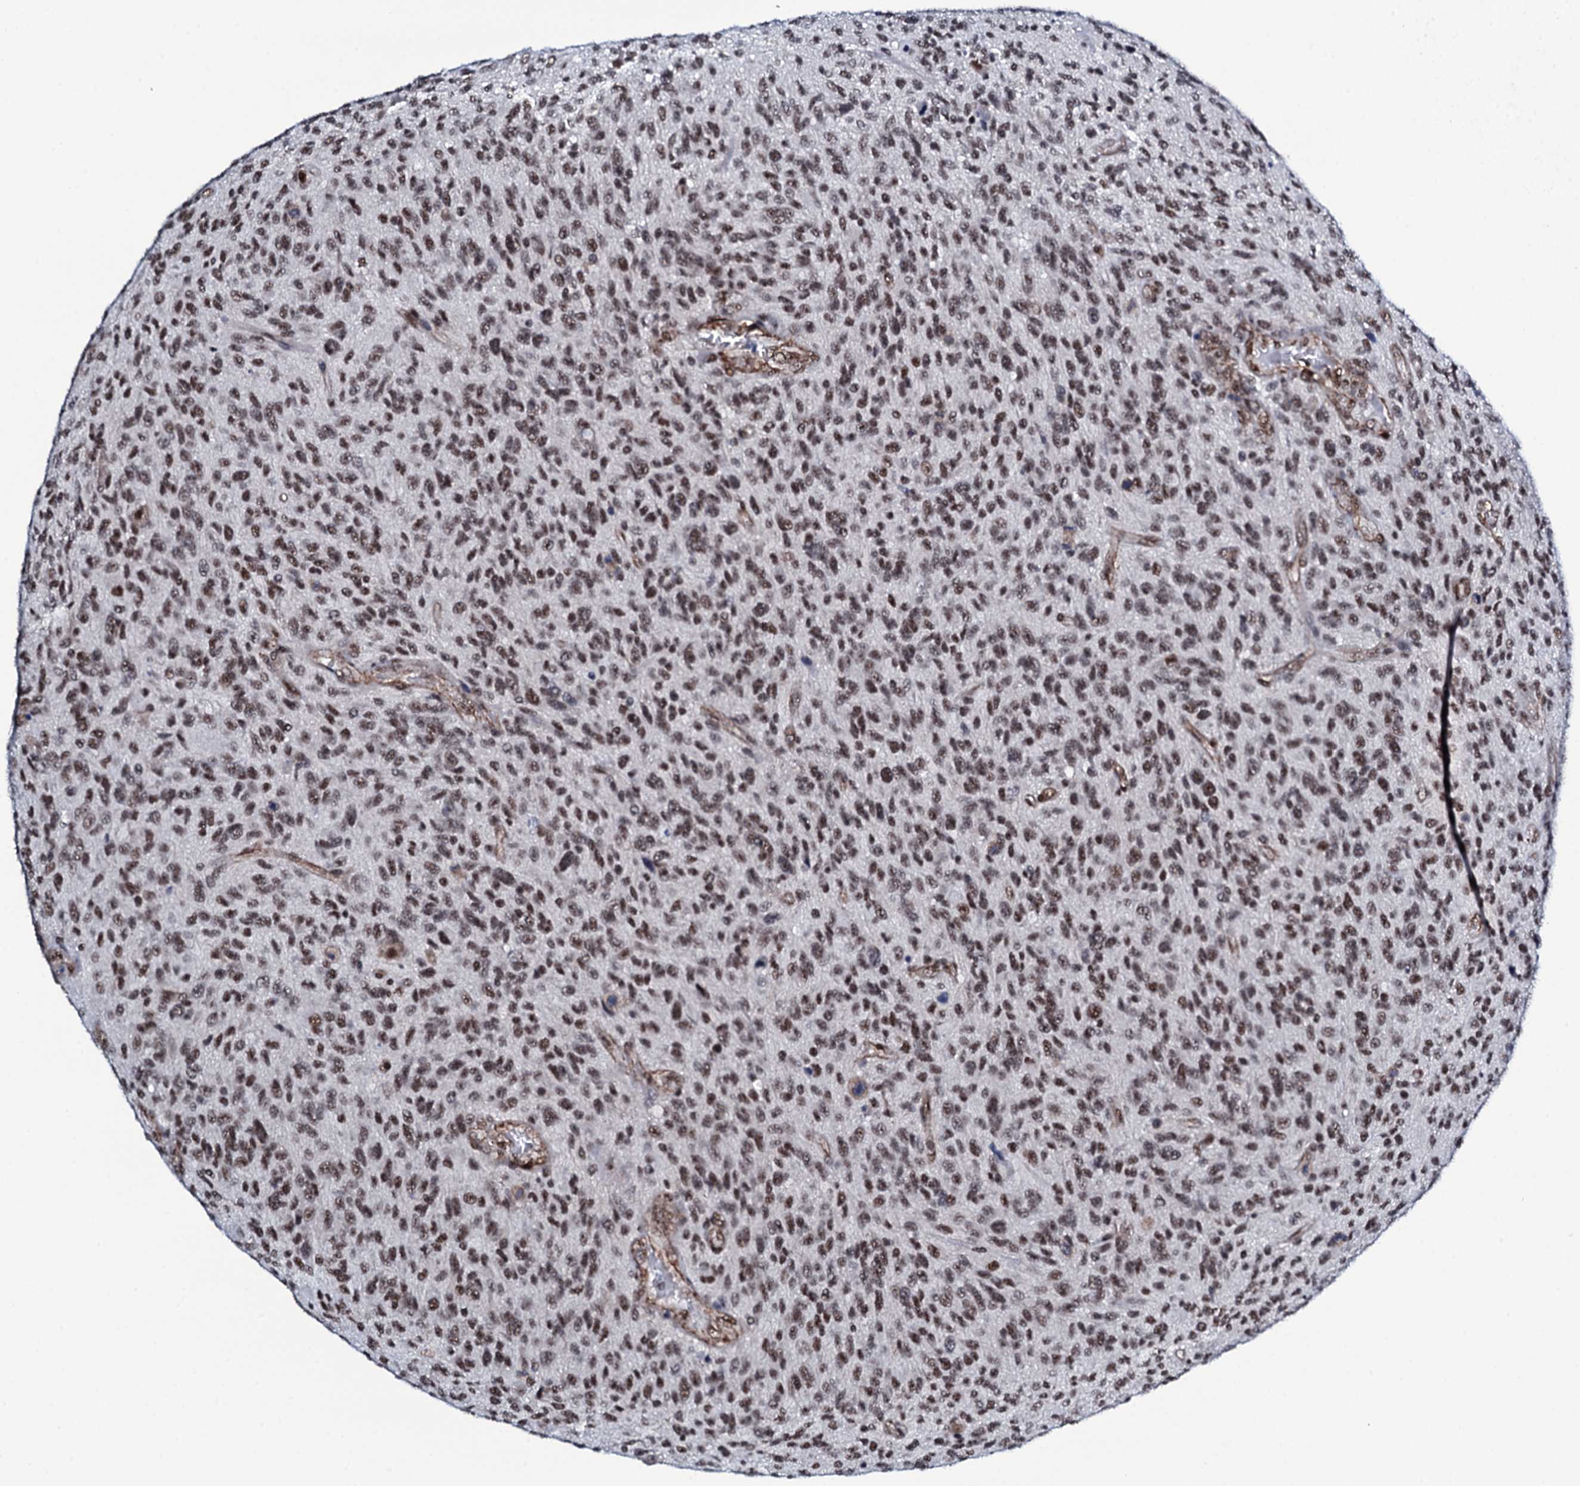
{"staining": {"intensity": "moderate", "quantity": ">75%", "location": "nuclear"}, "tissue": "glioma", "cell_type": "Tumor cells", "image_type": "cancer", "snomed": [{"axis": "morphology", "description": "Glioma, malignant, High grade"}, {"axis": "topography", "description": "Brain"}], "caption": "Brown immunohistochemical staining in glioma exhibits moderate nuclear positivity in about >75% of tumor cells. (DAB IHC, brown staining for protein, blue staining for nuclei).", "gene": "CWC15", "patient": {"sex": "male", "age": 47}}